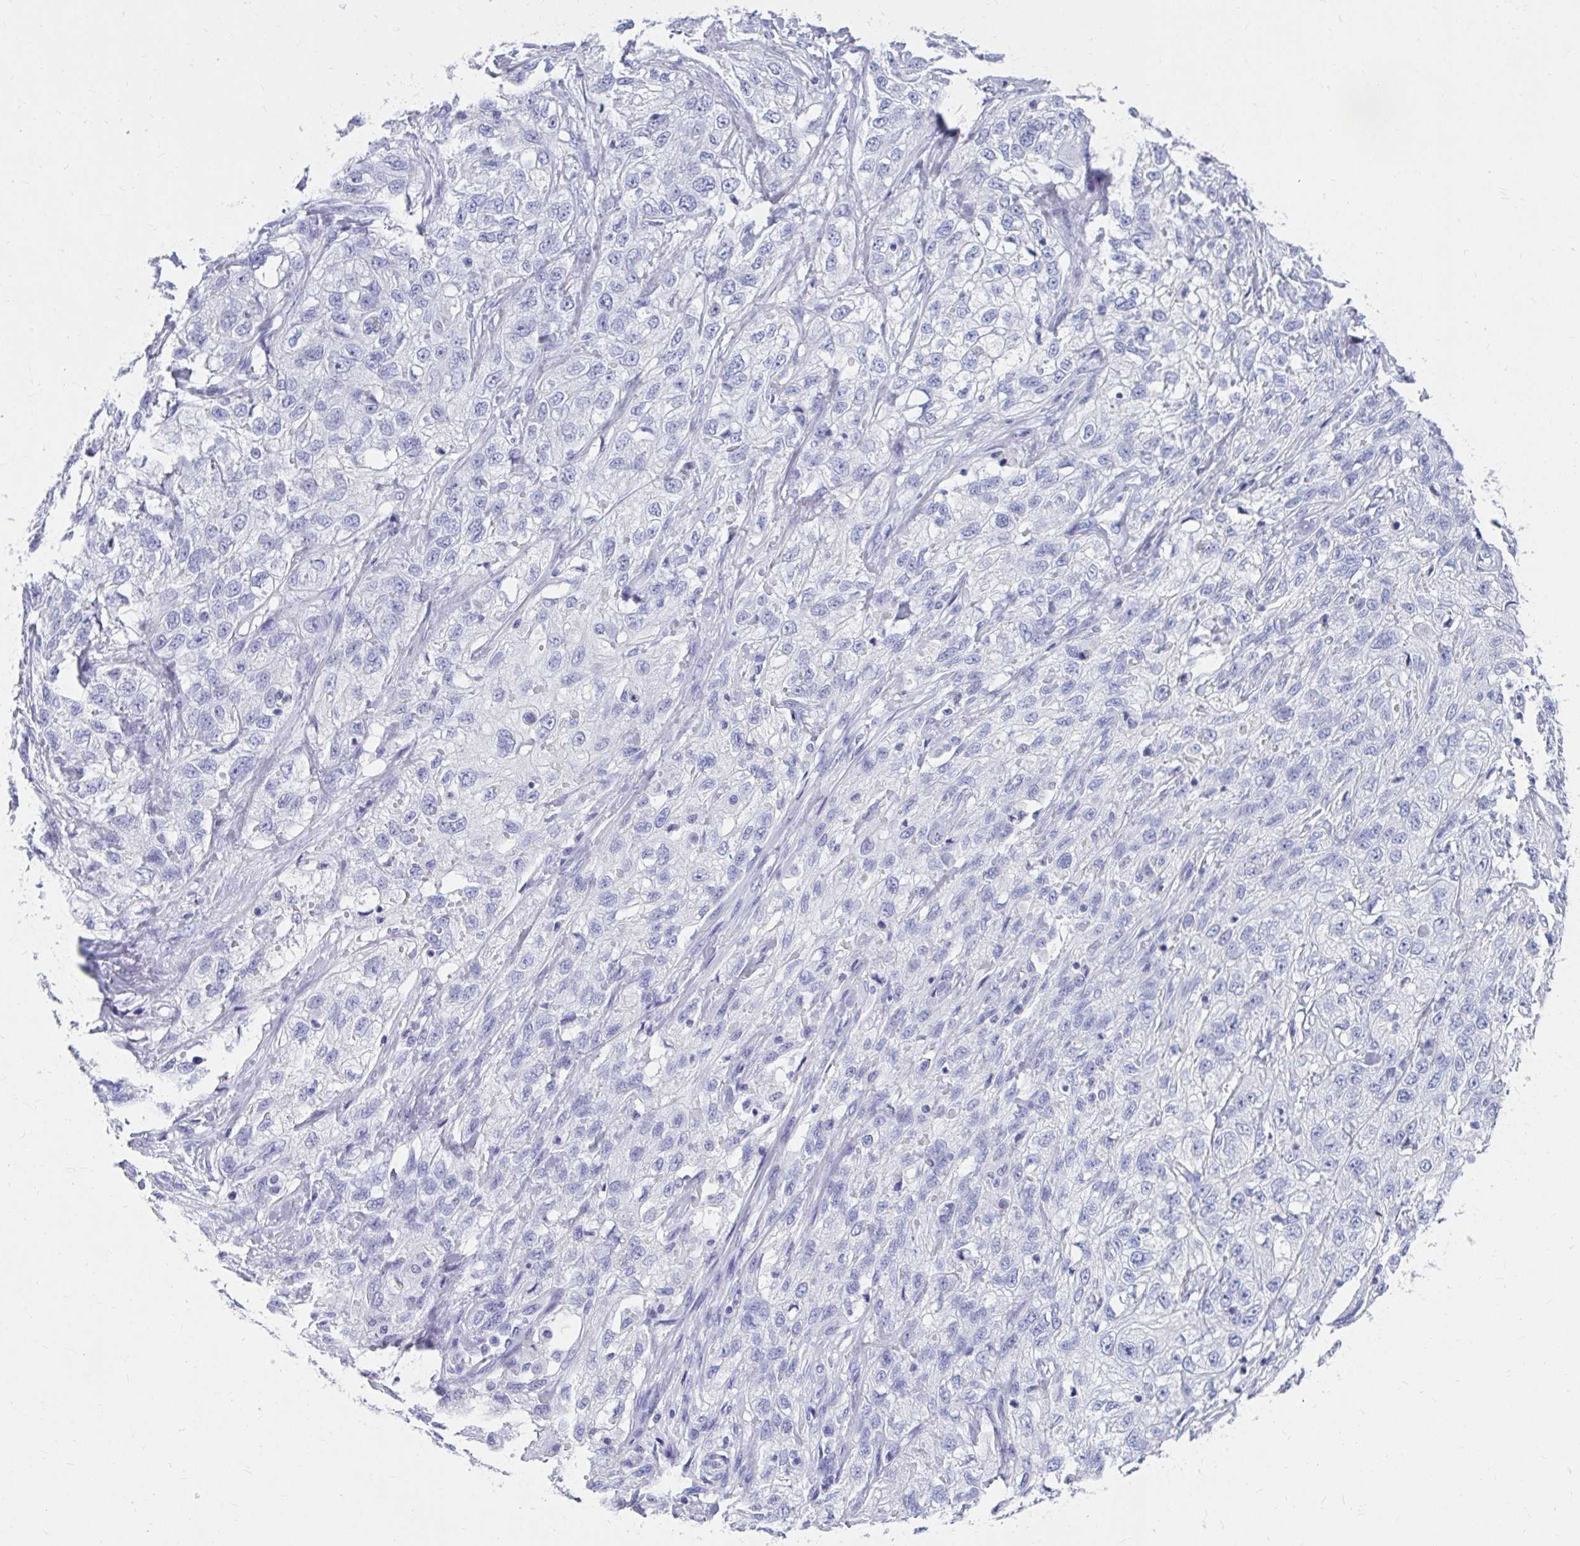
{"staining": {"intensity": "negative", "quantity": "none", "location": "none"}, "tissue": "skin cancer", "cell_type": "Tumor cells", "image_type": "cancer", "snomed": [{"axis": "morphology", "description": "Squamous cell carcinoma, NOS"}, {"axis": "topography", "description": "Skin"}, {"axis": "topography", "description": "Vulva"}], "caption": "This is an IHC photomicrograph of skin squamous cell carcinoma. There is no expression in tumor cells.", "gene": "DPEP3", "patient": {"sex": "female", "age": 86}}